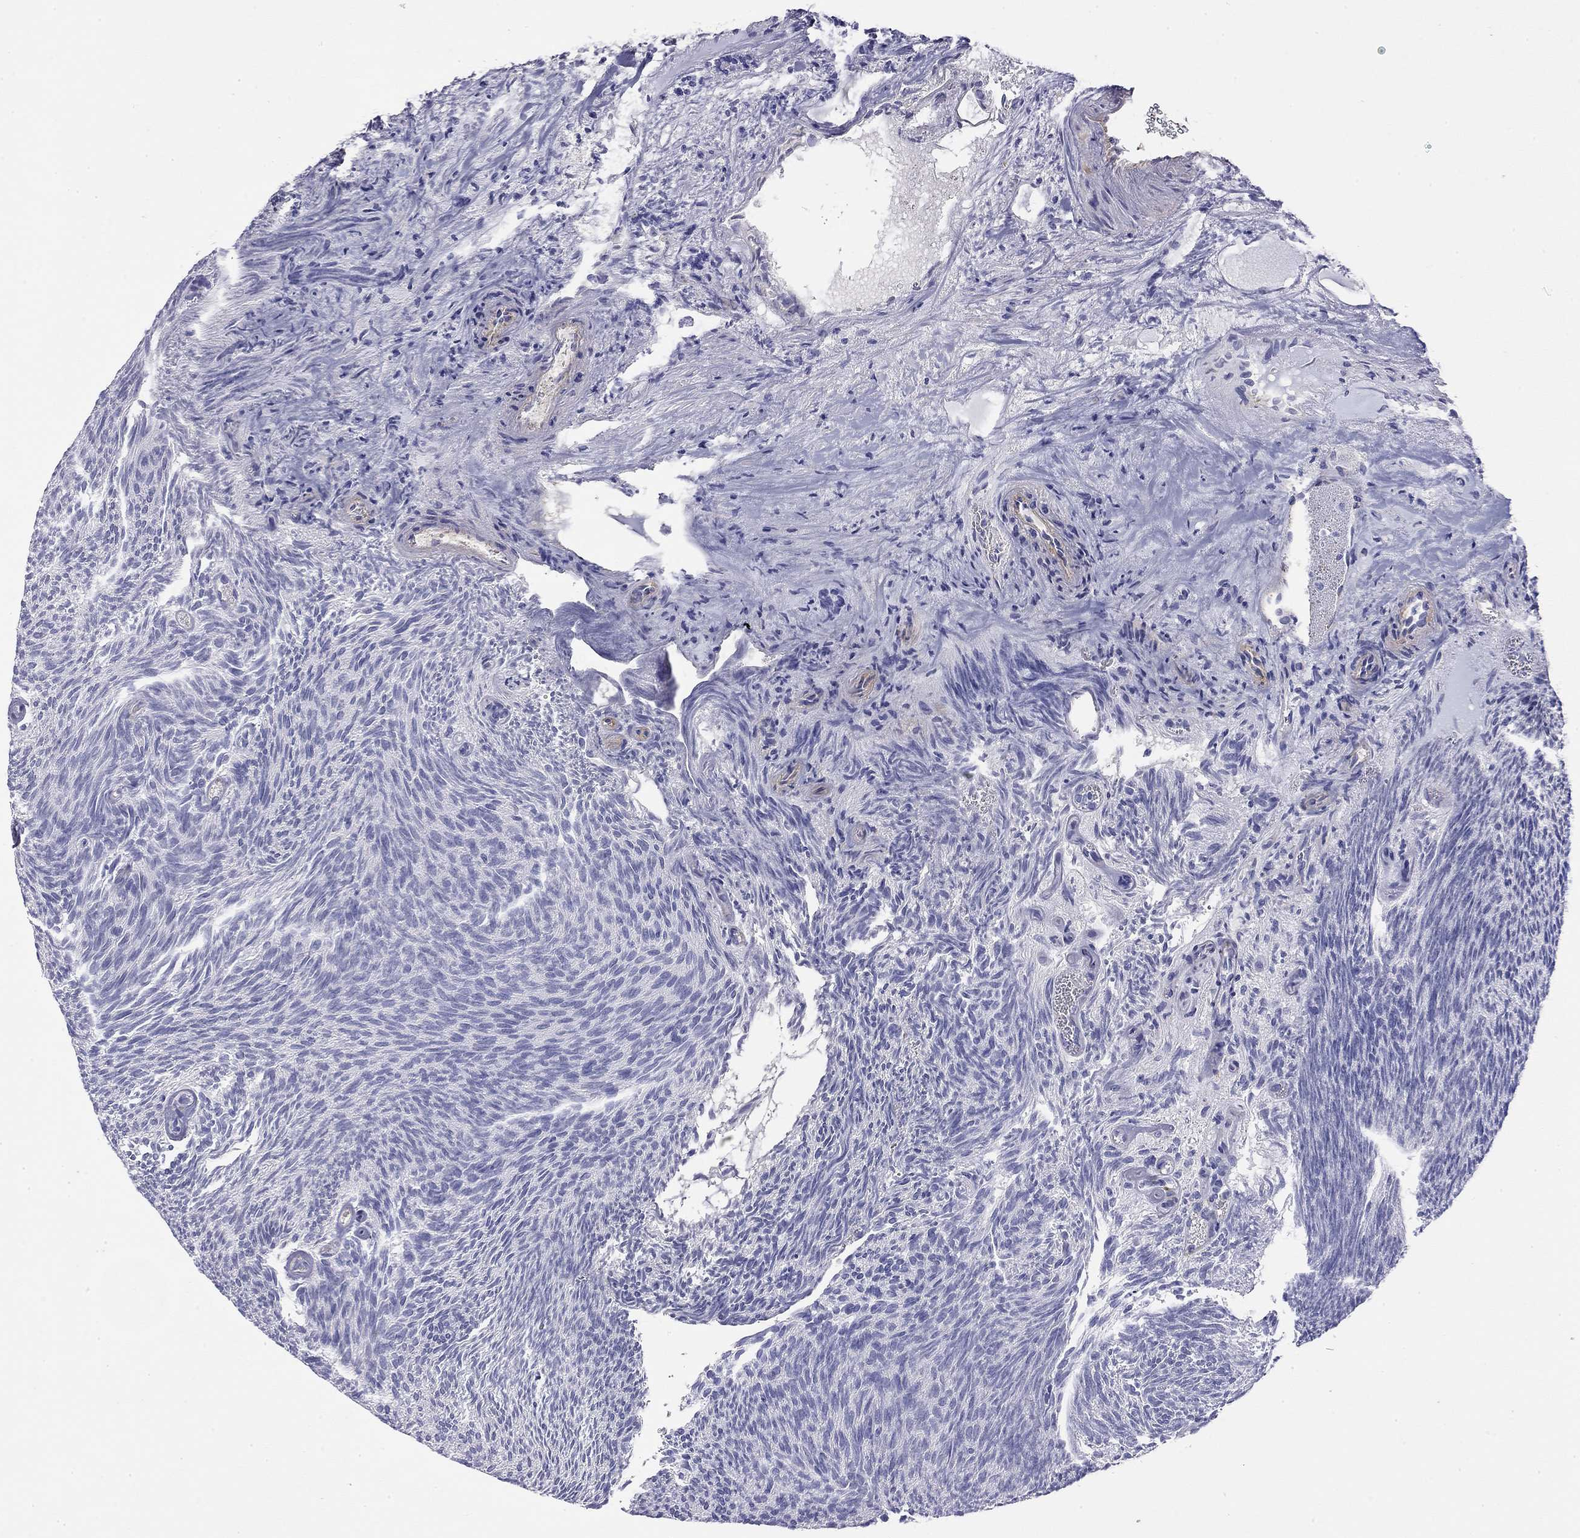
{"staining": {"intensity": "negative", "quantity": "none", "location": "none"}, "tissue": "urothelial cancer", "cell_type": "Tumor cells", "image_type": "cancer", "snomed": [{"axis": "morphology", "description": "Urothelial carcinoma, Low grade"}, {"axis": "topography", "description": "Urinary bladder"}], "caption": "Image shows no protein staining in tumor cells of urothelial carcinoma (low-grade) tissue.", "gene": "RTL1", "patient": {"sex": "male", "age": 77}}